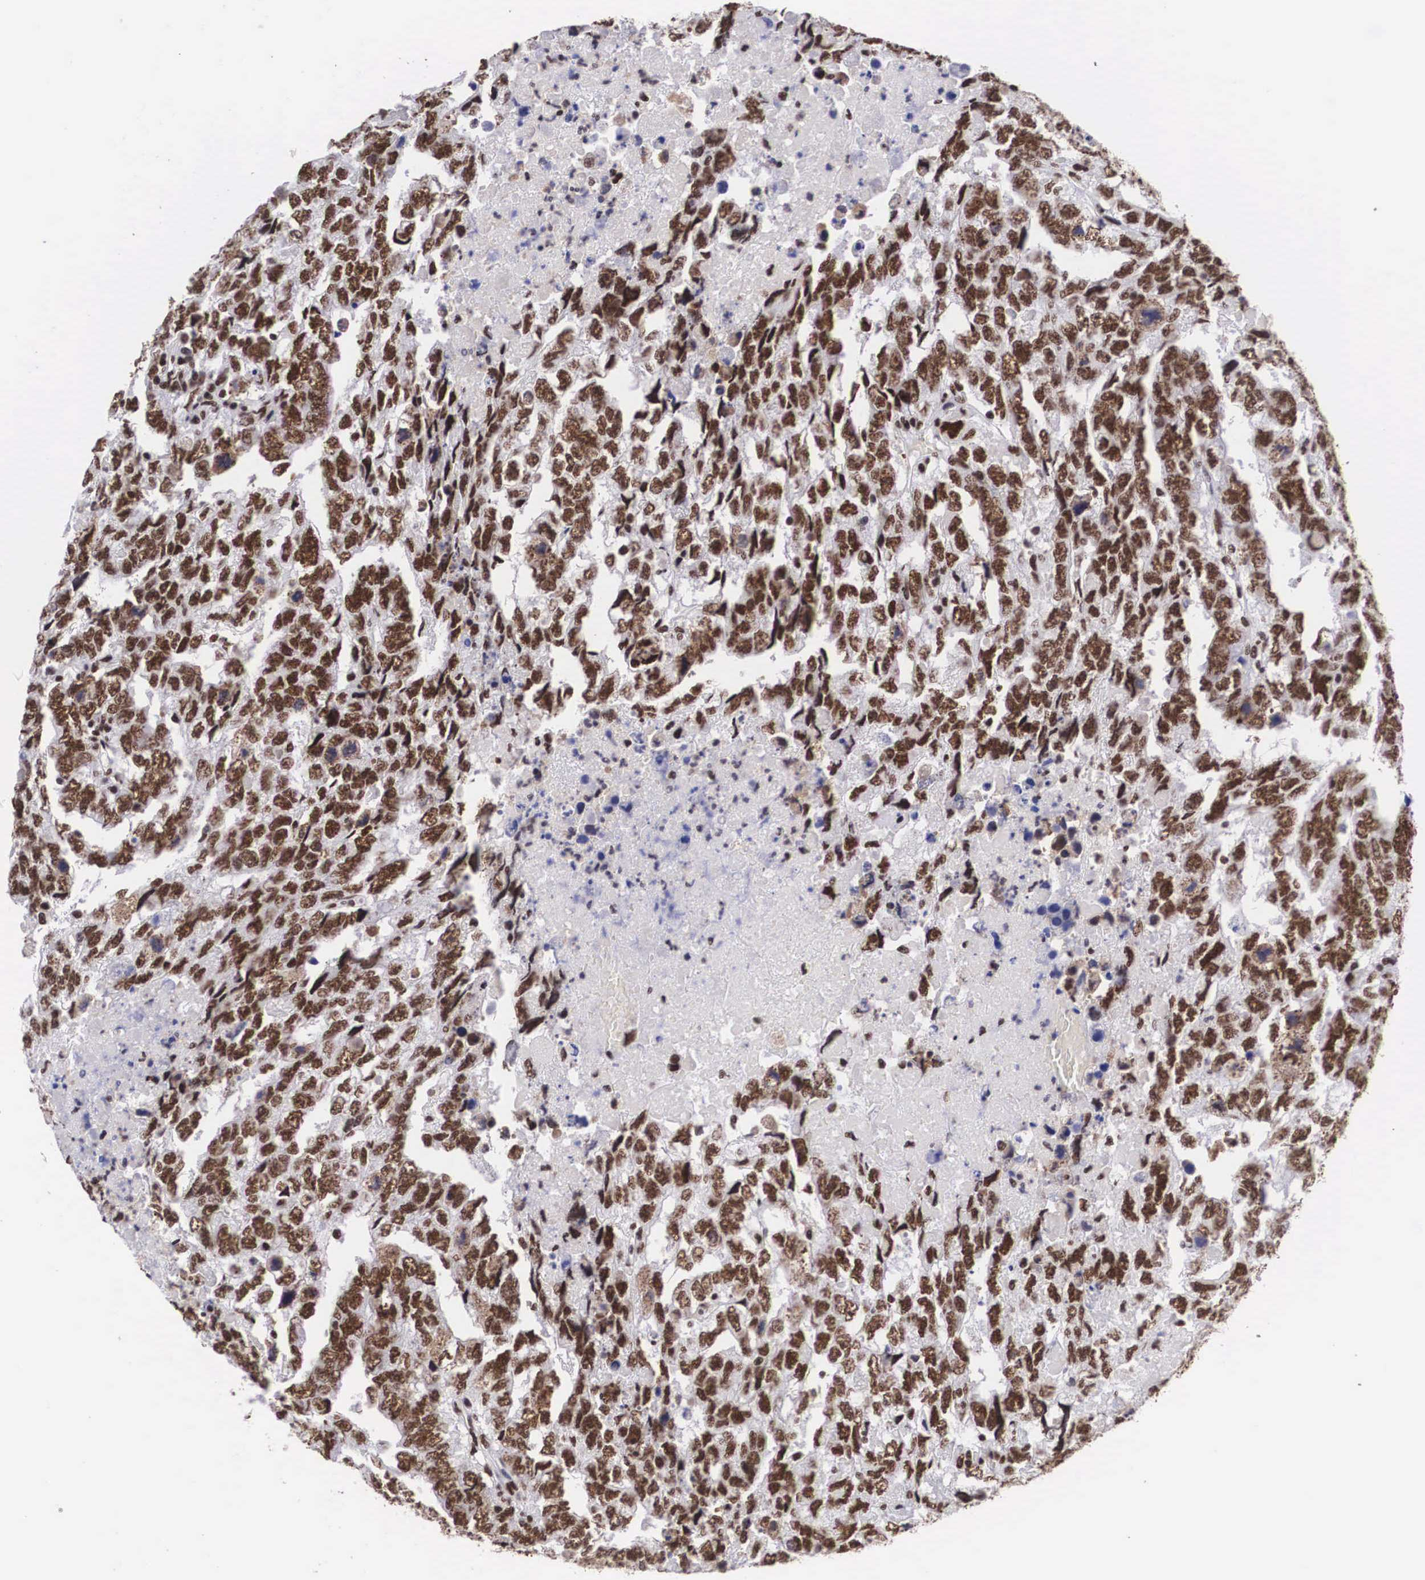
{"staining": {"intensity": "moderate", "quantity": ">75%", "location": "nuclear"}, "tissue": "testis cancer", "cell_type": "Tumor cells", "image_type": "cancer", "snomed": [{"axis": "morphology", "description": "Carcinoma, Embryonal, NOS"}, {"axis": "topography", "description": "Testis"}], "caption": "A micrograph of human testis cancer stained for a protein demonstrates moderate nuclear brown staining in tumor cells.", "gene": "SF3A1", "patient": {"sex": "male", "age": 36}}